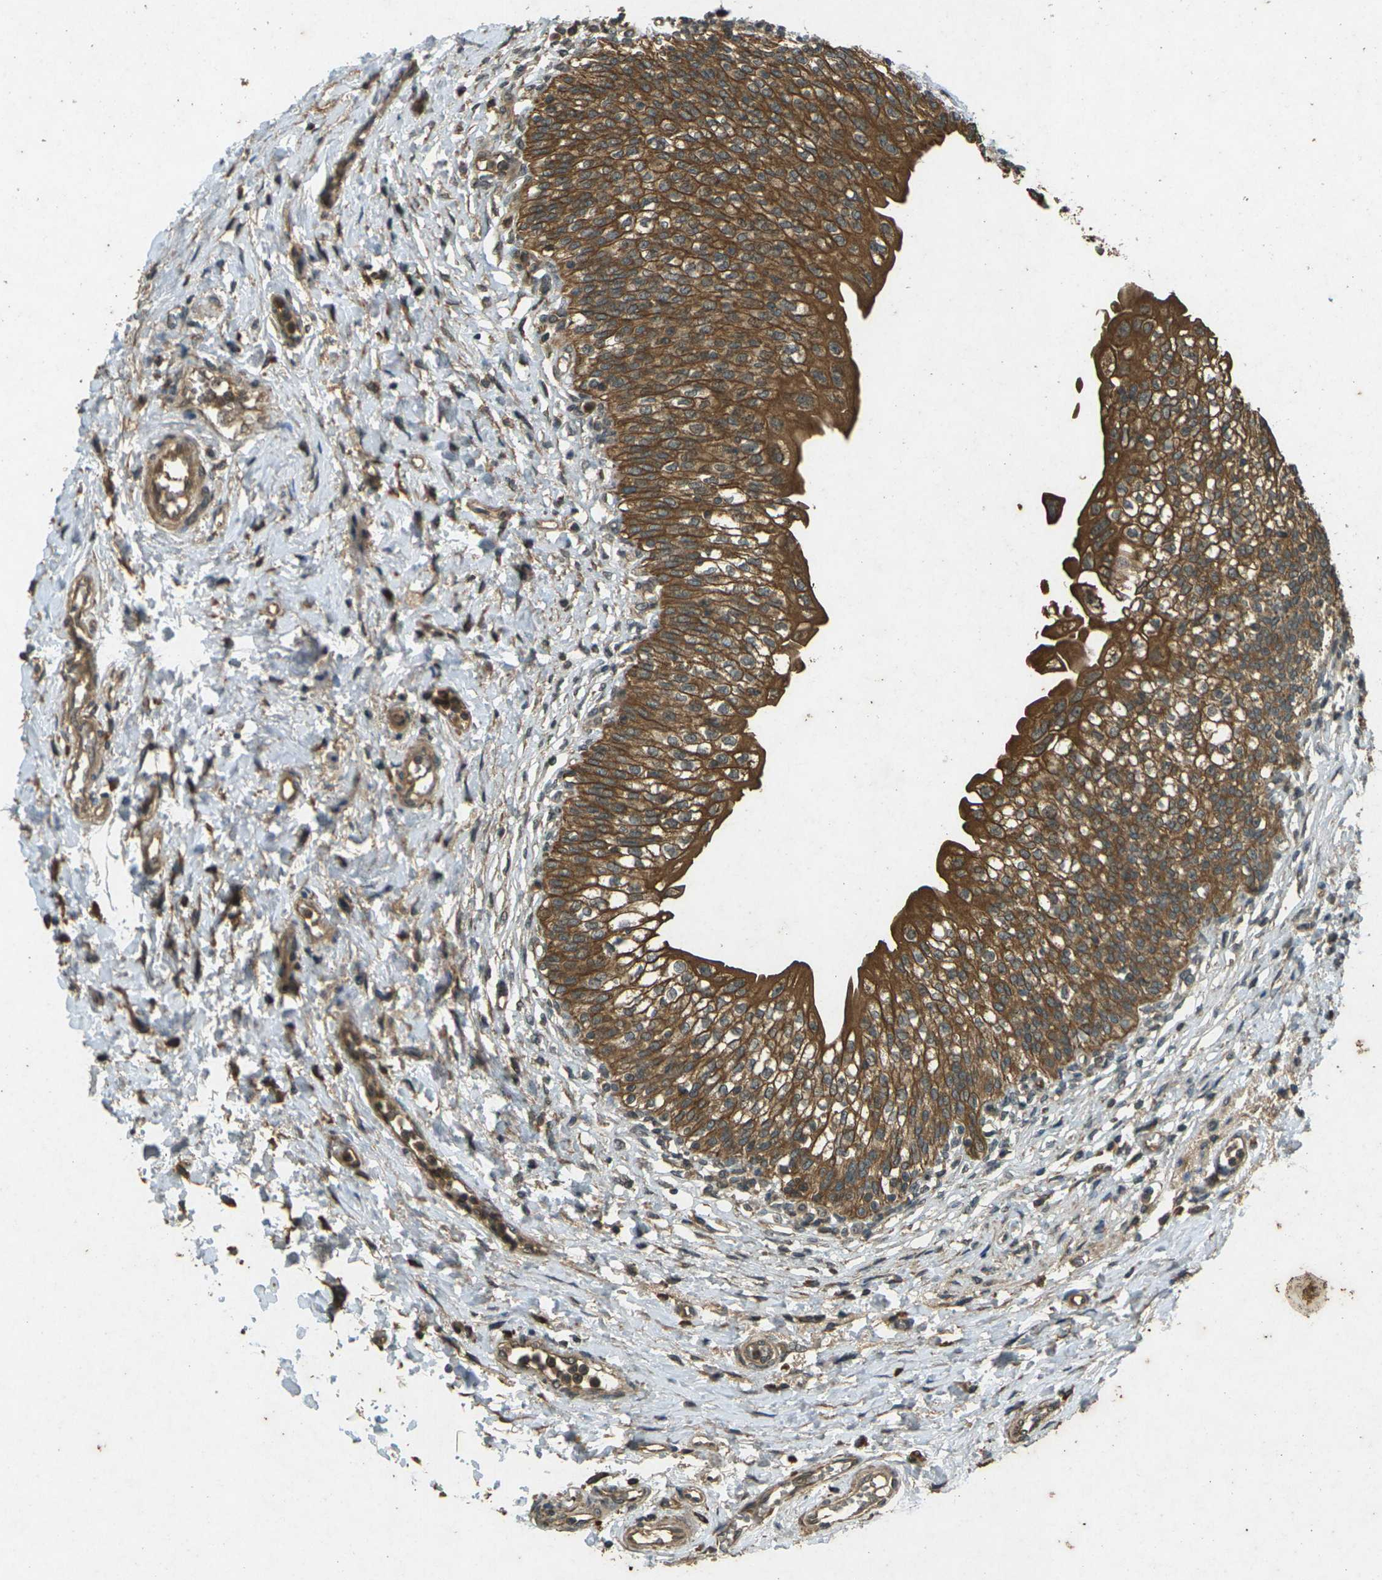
{"staining": {"intensity": "strong", "quantity": ">75%", "location": "cytoplasmic/membranous"}, "tissue": "urinary bladder", "cell_type": "Urothelial cells", "image_type": "normal", "snomed": [{"axis": "morphology", "description": "Normal tissue, NOS"}, {"axis": "topography", "description": "Urinary bladder"}], "caption": "Immunohistochemistry (IHC) of unremarkable urinary bladder reveals high levels of strong cytoplasmic/membranous expression in approximately >75% of urothelial cells.", "gene": "TAP1", "patient": {"sex": "male", "age": 55}}